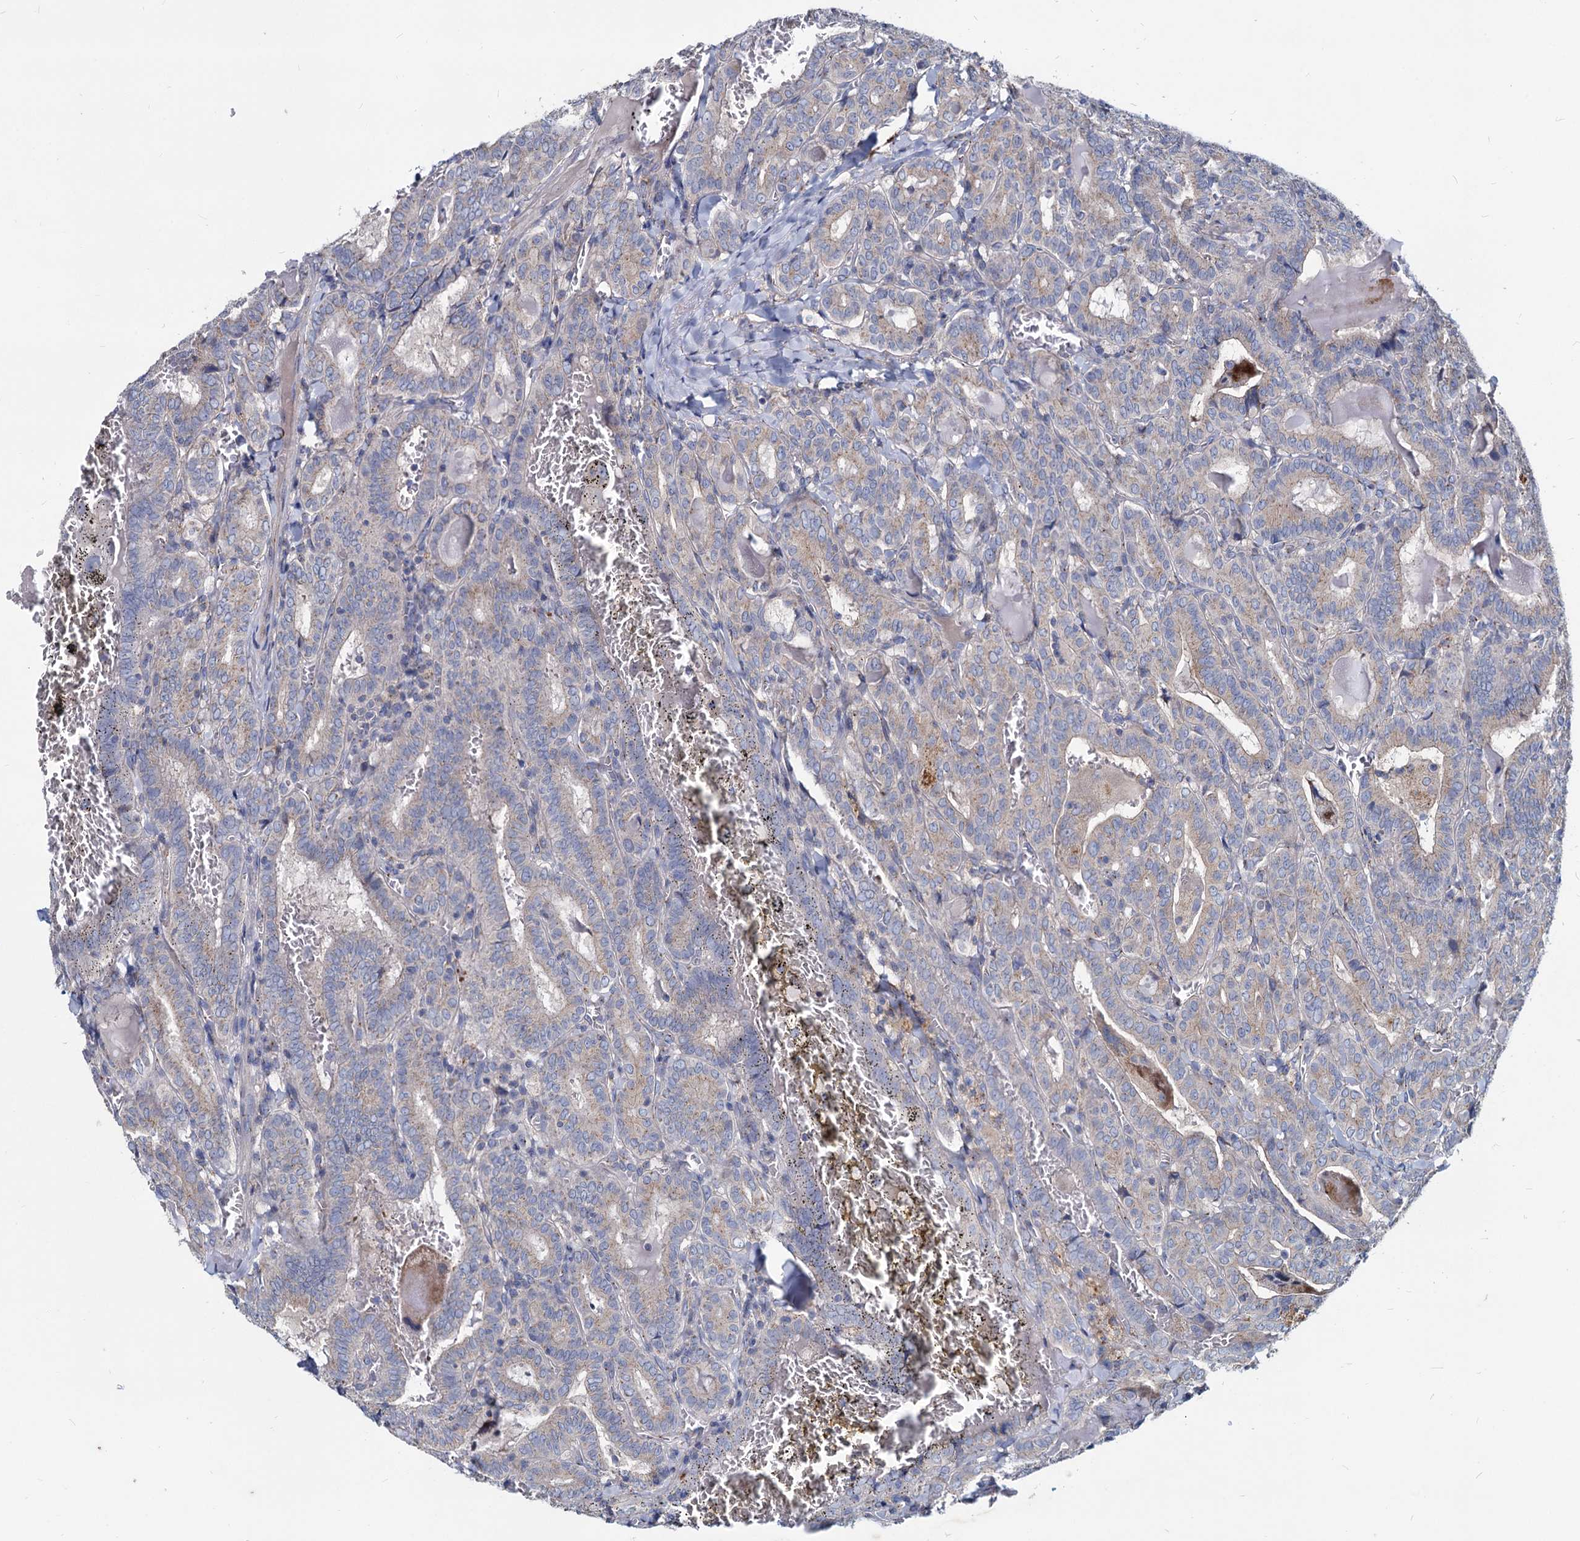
{"staining": {"intensity": "negative", "quantity": "none", "location": "none"}, "tissue": "thyroid cancer", "cell_type": "Tumor cells", "image_type": "cancer", "snomed": [{"axis": "morphology", "description": "Papillary adenocarcinoma, NOS"}, {"axis": "topography", "description": "Thyroid gland"}], "caption": "DAB immunohistochemical staining of human thyroid cancer displays no significant positivity in tumor cells.", "gene": "AGBL4", "patient": {"sex": "female", "age": 72}}